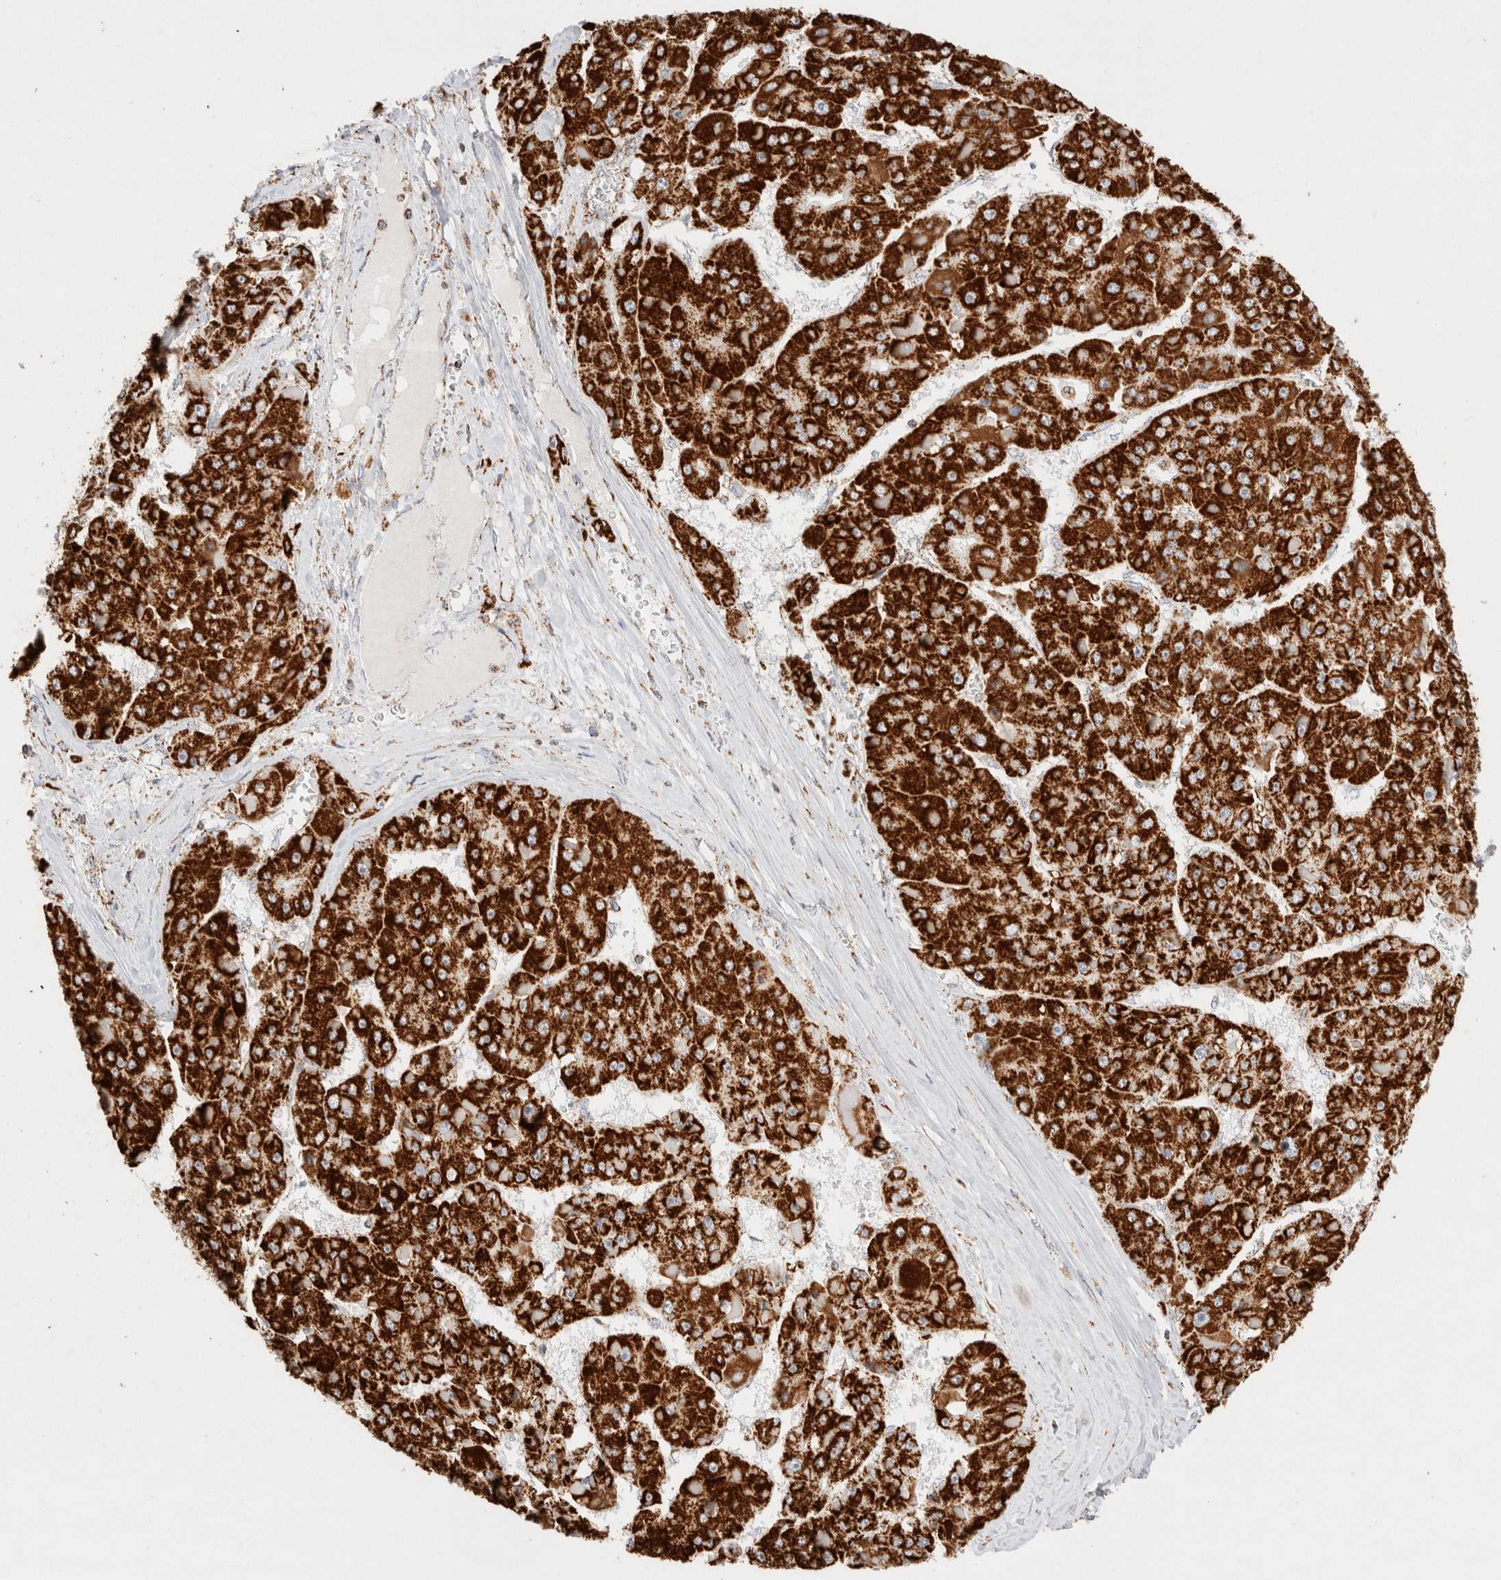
{"staining": {"intensity": "strong", "quantity": ">75%", "location": "cytoplasmic/membranous"}, "tissue": "liver cancer", "cell_type": "Tumor cells", "image_type": "cancer", "snomed": [{"axis": "morphology", "description": "Carcinoma, Hepatocellular, NOS"}, {"axis": "topography", "description": "Liver"}], "caption": "Tumor cells display high levels of strong cytoplasmic/membranous positivity in approximately >75% of cells in hepatocellular carcinoma (liver).", "gene": "PHB2", "patient": {"sex": "female", "age": 73}}